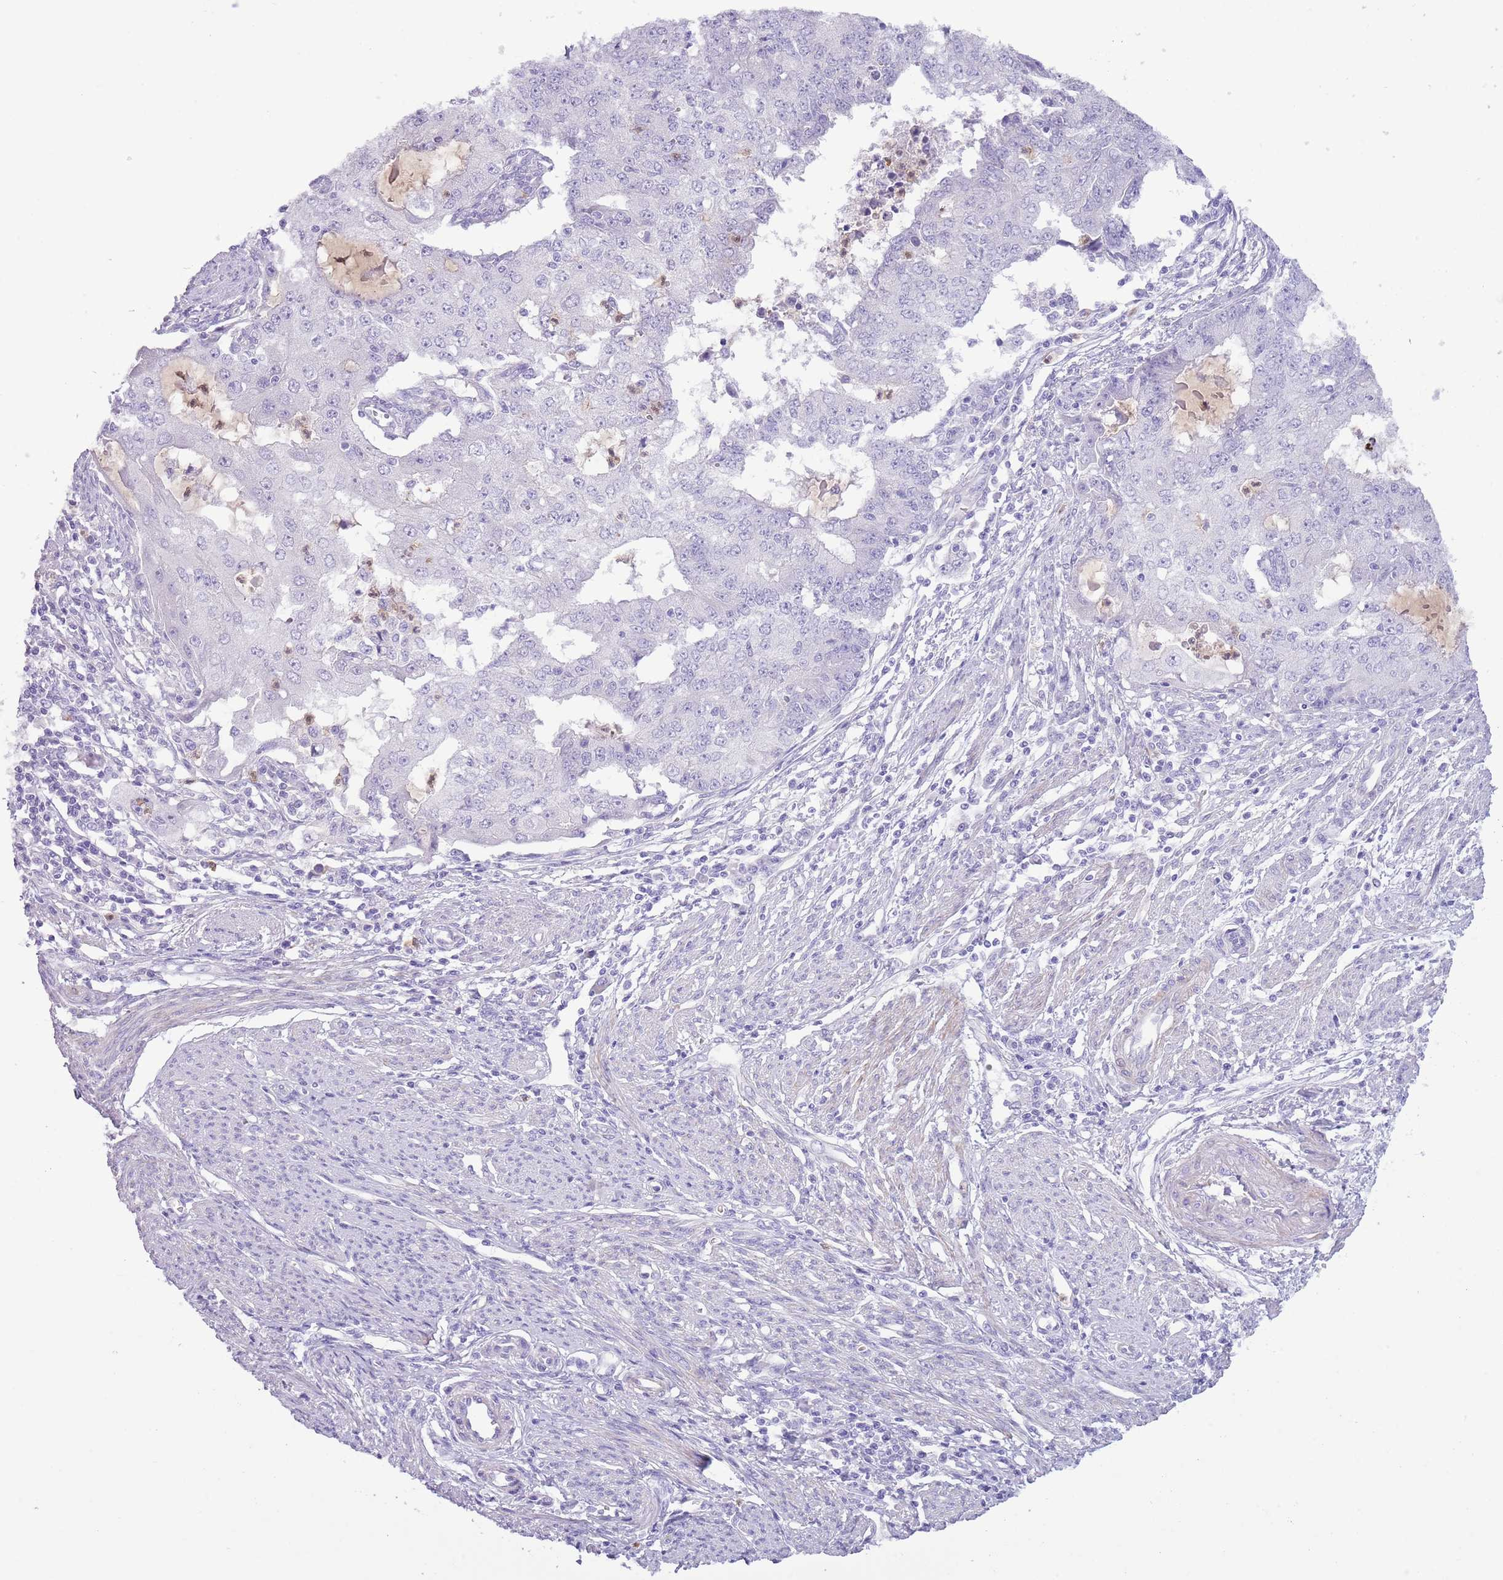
{"staining": {"intensity": "negative", "quantity": "none", "location": "none"}, "tissue": "endometrial cancer", "cell_type": "Tumor cells", "image_type": "cancer", "snomed": [{"axis": "morphology", "description": "Adenocarcinoma, NOS"}, {"axis": "topography", "description": "Endometrium"}], "caption": "A high-resolution micrograph shows immunohistochemistry (IHC) staining of endometrial cancer (adenocarcinoma), which exhibits no significant expression in tumor cells. (Immunohistochemistry (ihc), brightfield microscopy, high magnification).", "gene": "OR6M1", "patient": {"sex": "female", "age": 56}}